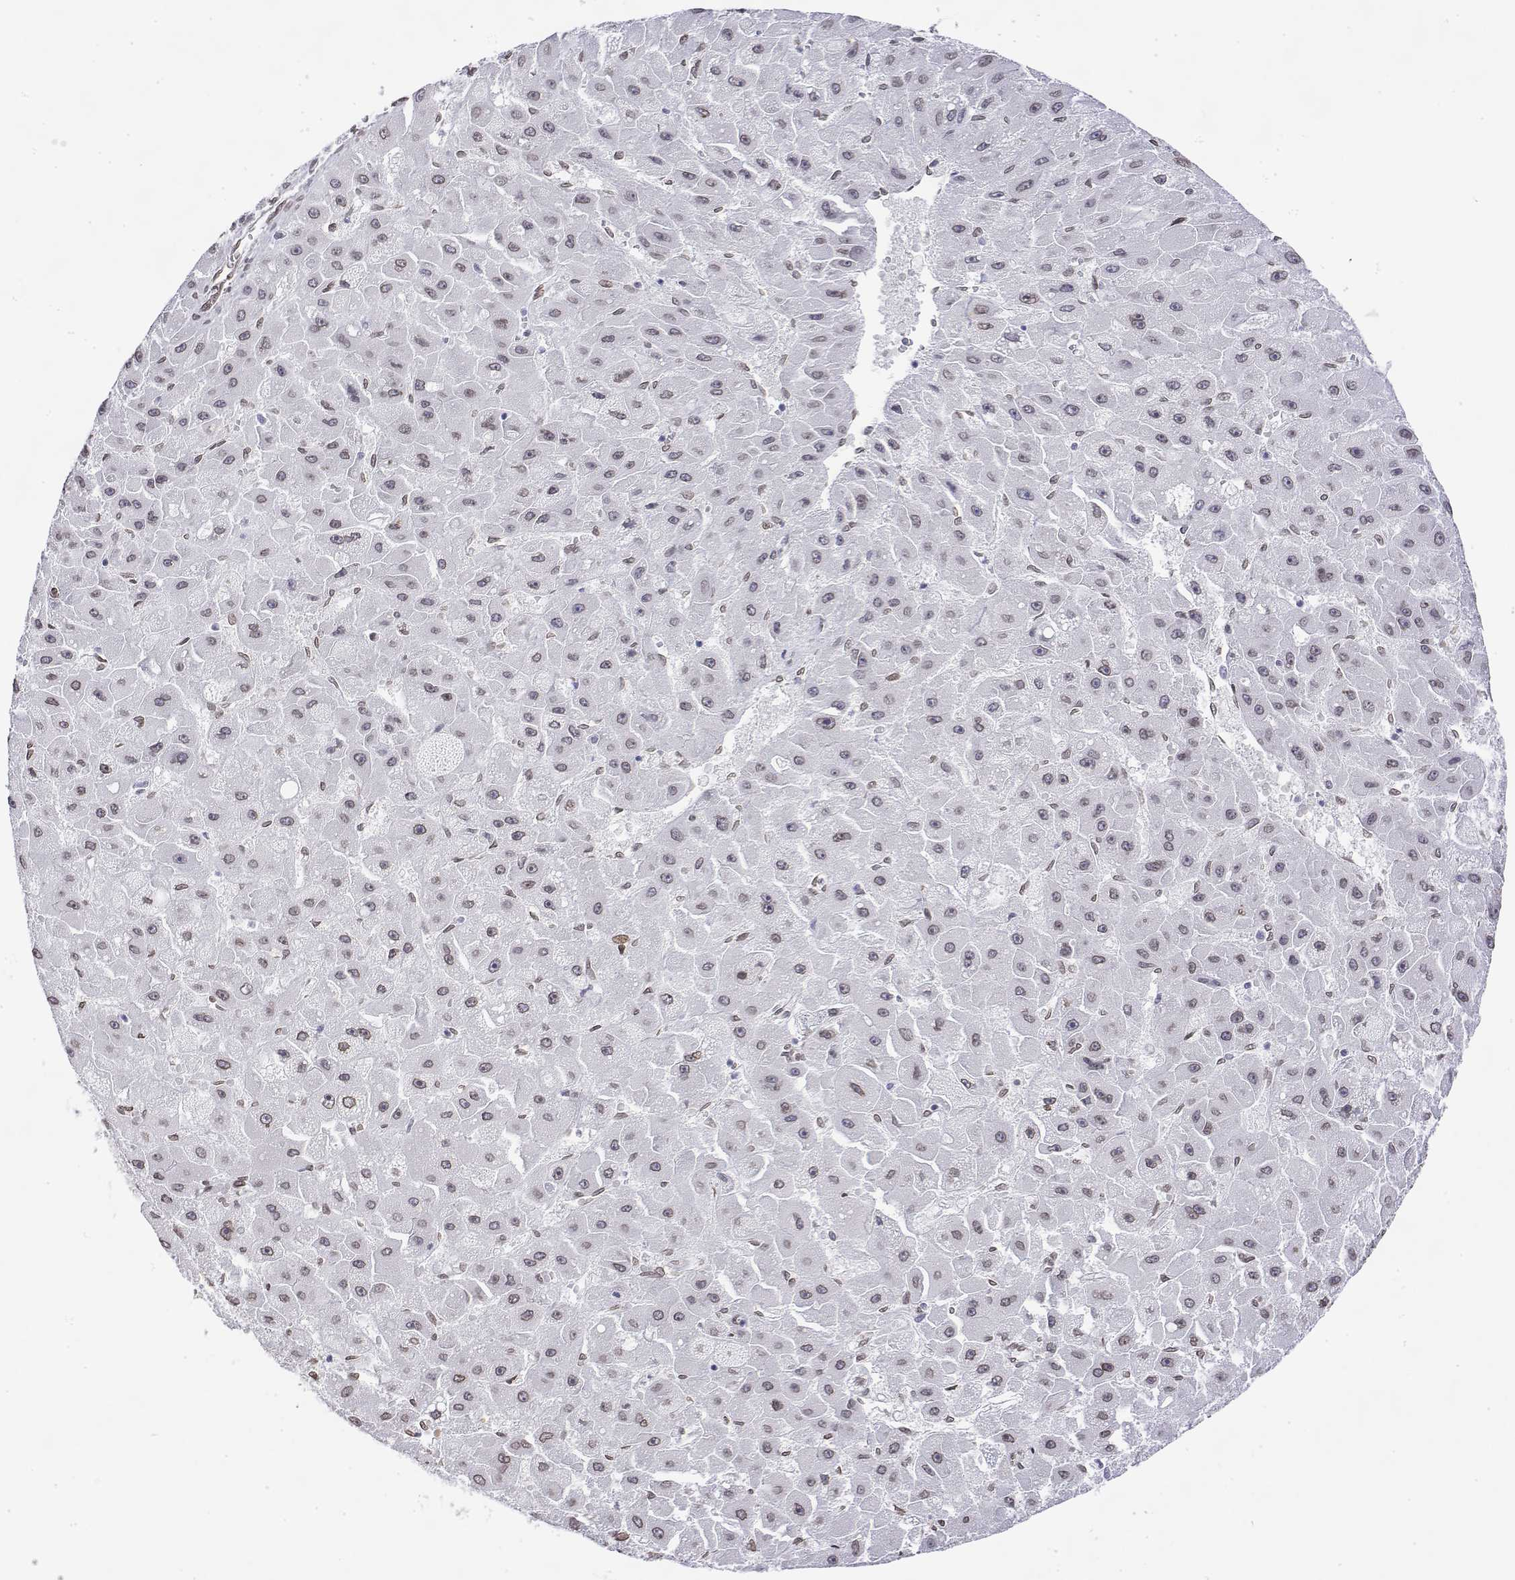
{"staining": {"intensity": "weak", "quantity": "25%-75%", "location": "cytoplasmic/membranous,nuclear"}, "tissue": "liver cancer", "cell_type": "Tumor cells", "image_type": "cancer", "snomed": [{"axis": "morphology", "description": "Carcinoma, Hepatocellular, NOS"}, {"axis": "topography", "description": "Liver"}], "caption": "This is an image of immunohistochemistry staining of liver cancer, which shows weak expression in the cytoplasmic/membranous and nuclear of tumor cells.", "gene": "ZNF532", "patient": {"sex": "female", "age": 25}}